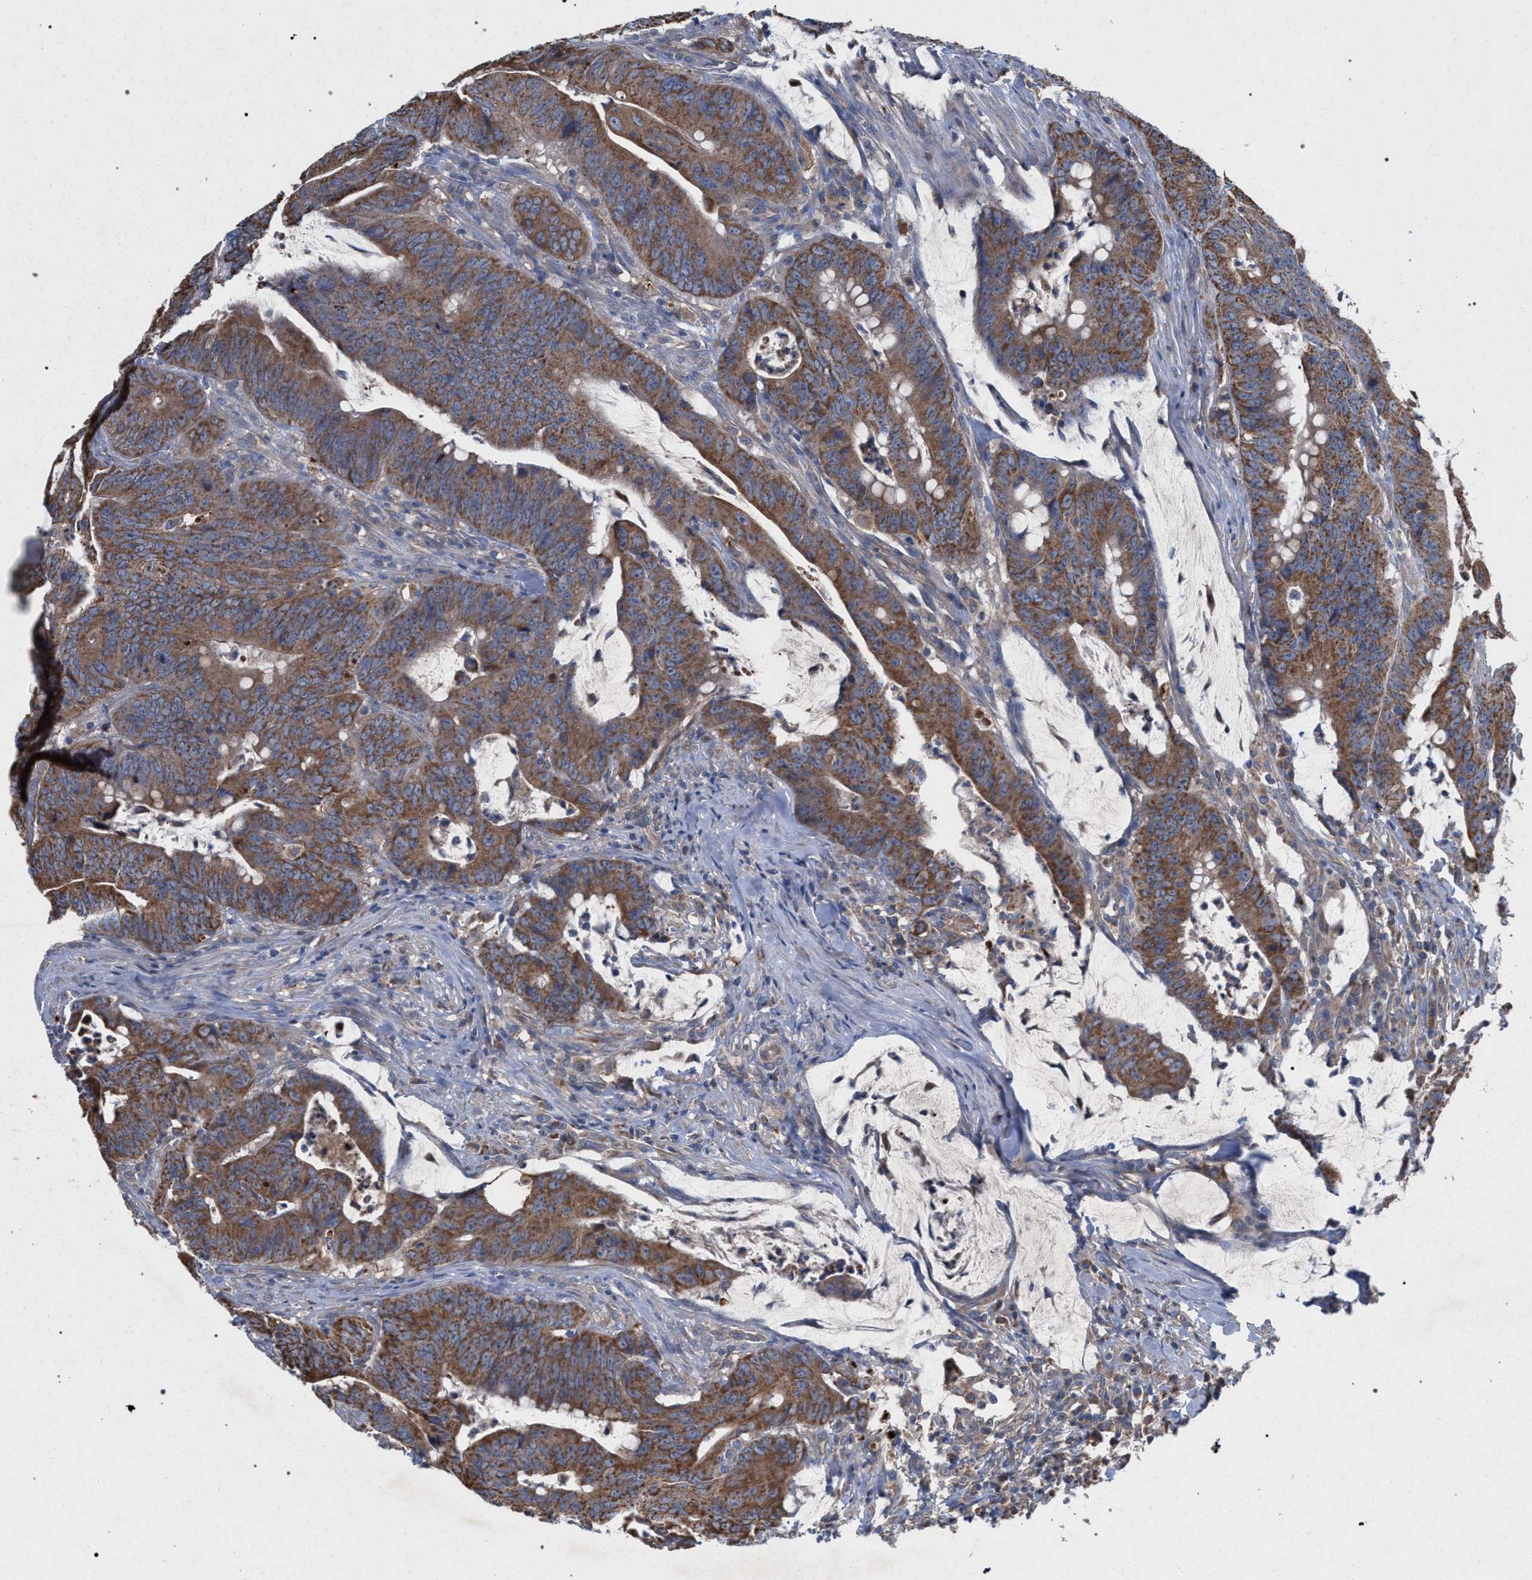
{"staining": {"intensity": "moderate", "quantity": ">75%", "location": "cytoplasmic/membranous"}, "tissue": "colorectal cancer", "cell_type": "Tumor cells", "image_type": "cancer", "snomed": [{"axis": "morphology", "description": "Adenocarcinoma, NOS"}, {"axis": "topography", "description": "Colon"}], "caption": "Tumor cells display medium levels of moderate cytoplasmic/membranous positivity in approximately >75% of cells in human colorectal adenocarcinoma.", "gene": "BCL2L12", "patient": {"sex": "male", "age": 45}}